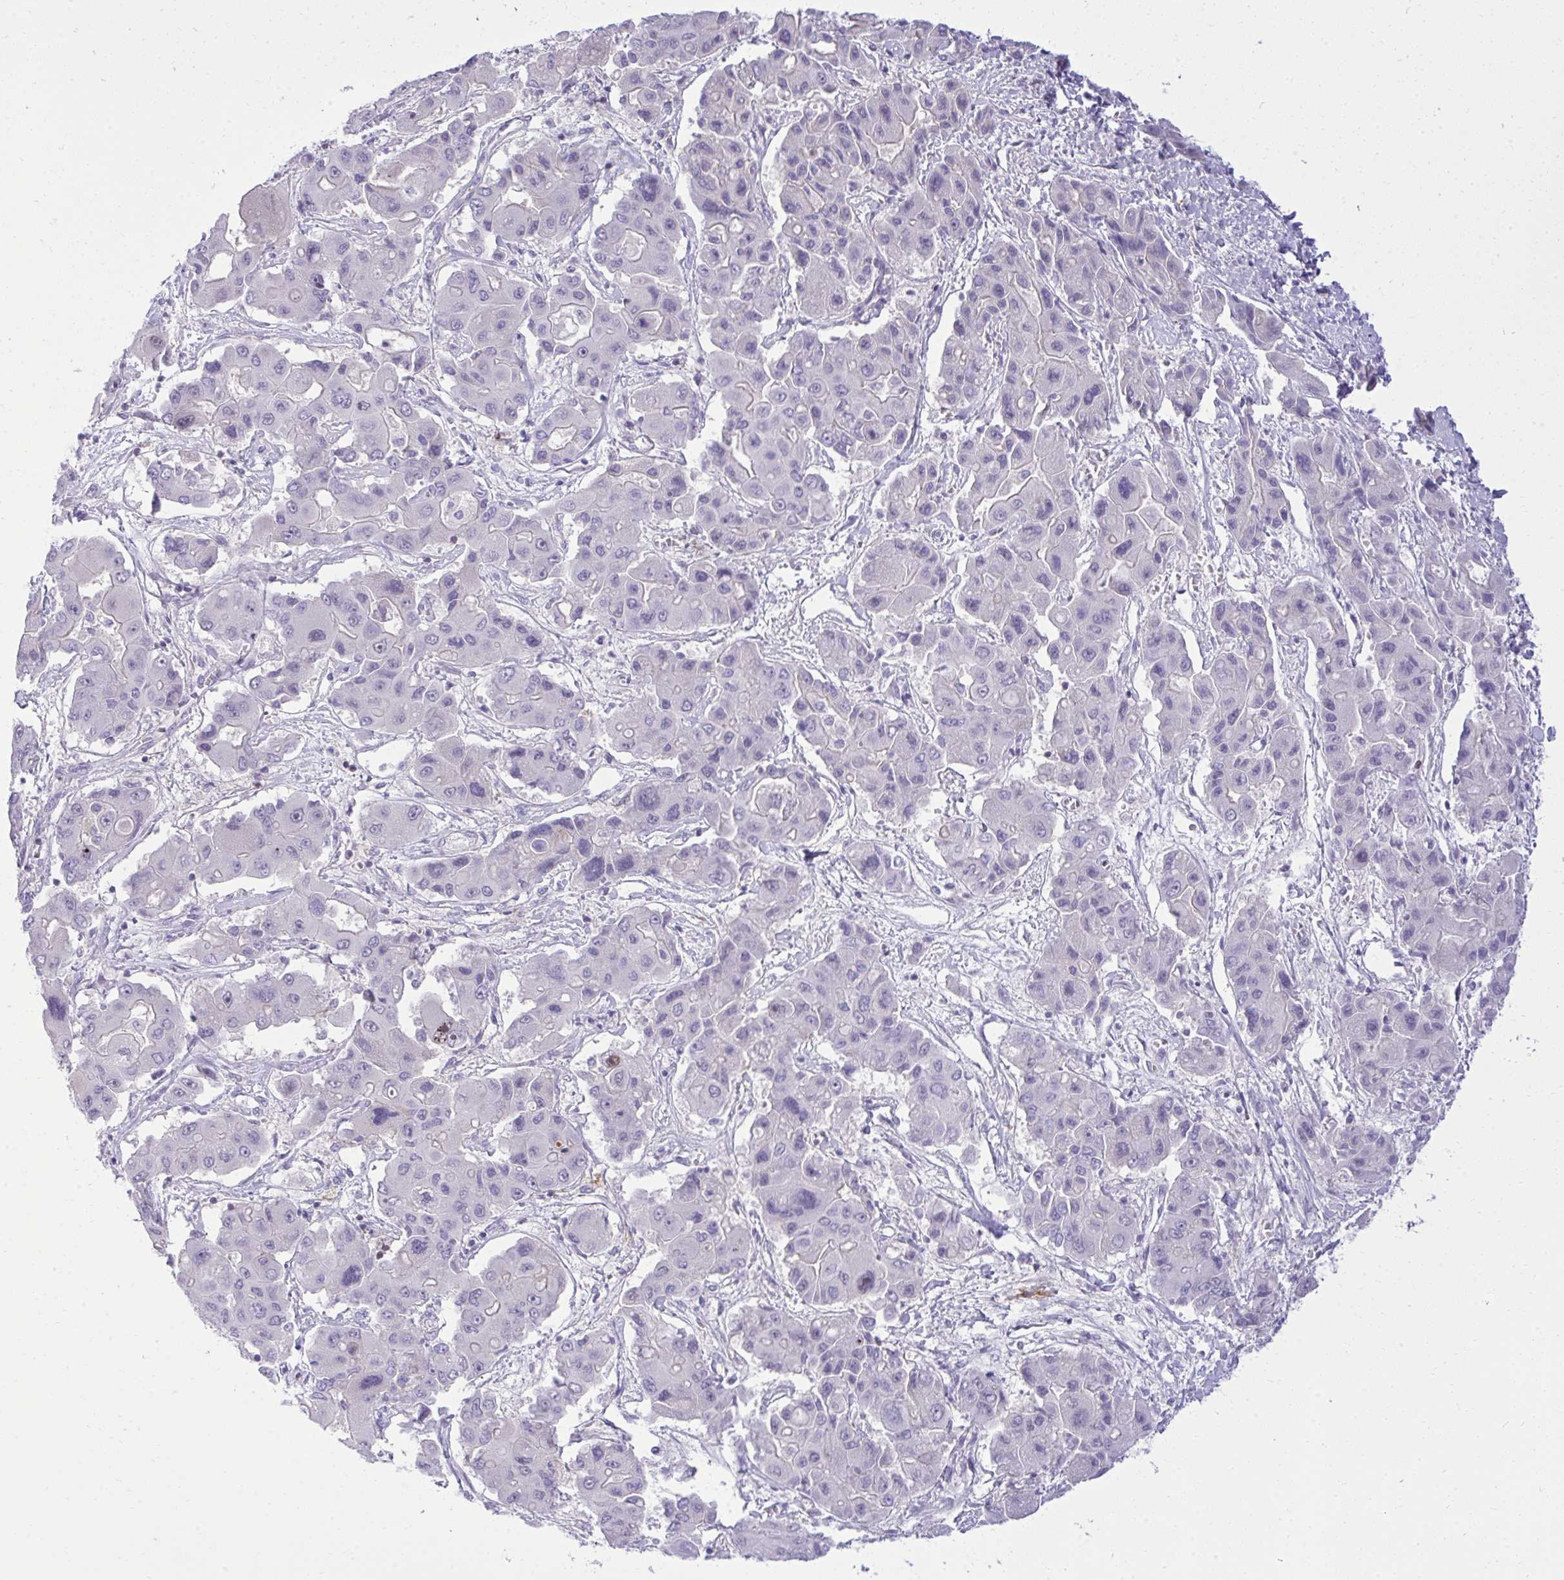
{"staining": {"intensity": "negative", "quantity": "none", "location": "none"}, "tissue": "liver cancer", "cell_type": "Tumor cells", "image_type": "cancer", "snomed": [{"axis": "morphology", "description": "Cholangiocarcinoma"}, {"axis": "topography", "description": "Liver"}], "caption": "IHC photomicrograph of liver cancer stained for a protein (brown), which demonstrates no staining in tumor cells.", "gene": "PITPNM3", "patient": {"sex": "male", "age": 67}}